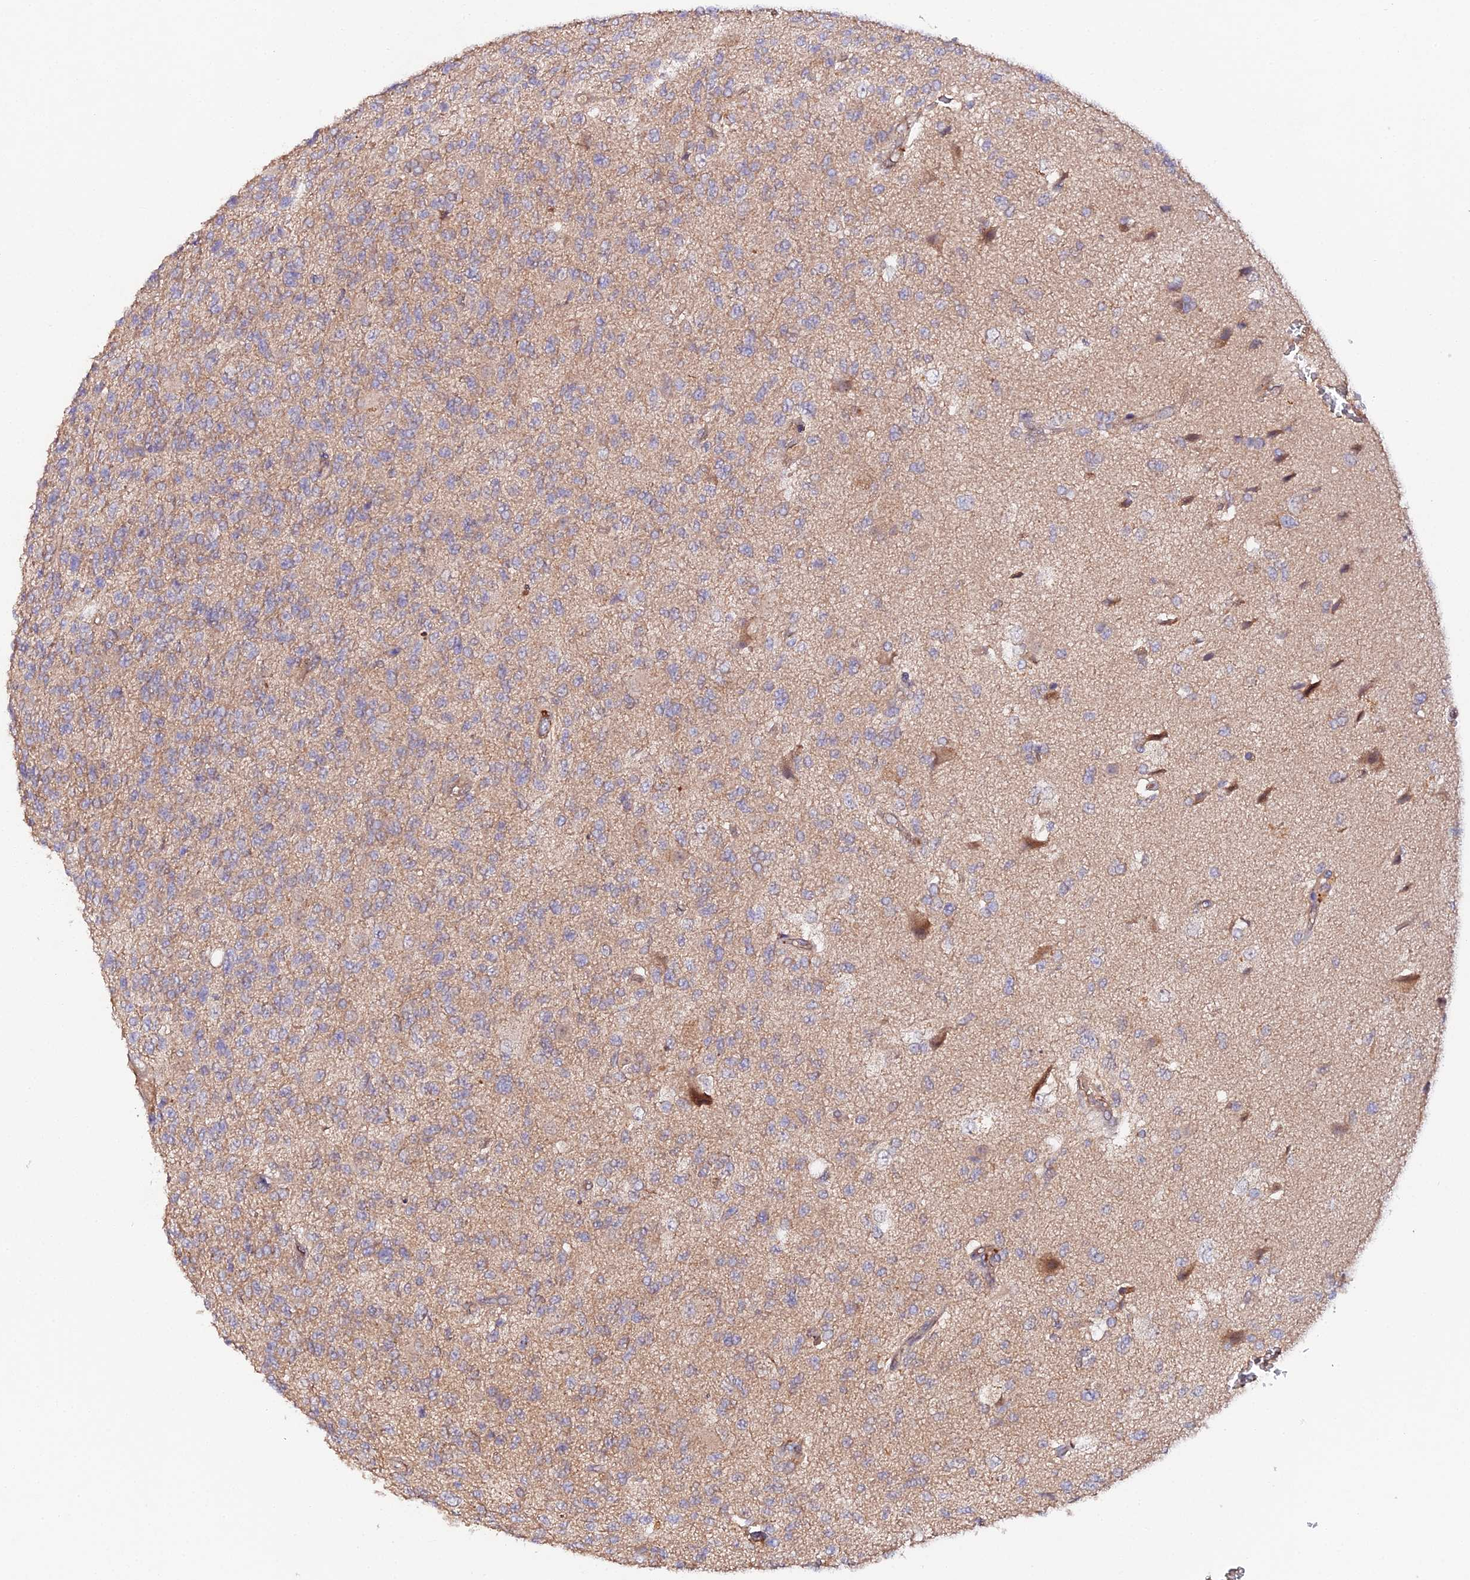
{"staining": {"intensity": "moderate", "quantity": ">75%", "location": "cytoplasmic/membranous"}, "tissue": "glioma", "cell_type": "Tumor cells", "image_type": "cancer", "snomed": [{"axis": "morphology", "description": "Glioma, malignant, High grade"}, {"axis": "topography", "description": "Brain"}], "caption": "Glioma tissue demonstrates moderate cytoplasmic/membranous positivity in approximately >75% of tumor cells", "gene": "TRIM26", "patient": {"sex": "male", "age": 56}}